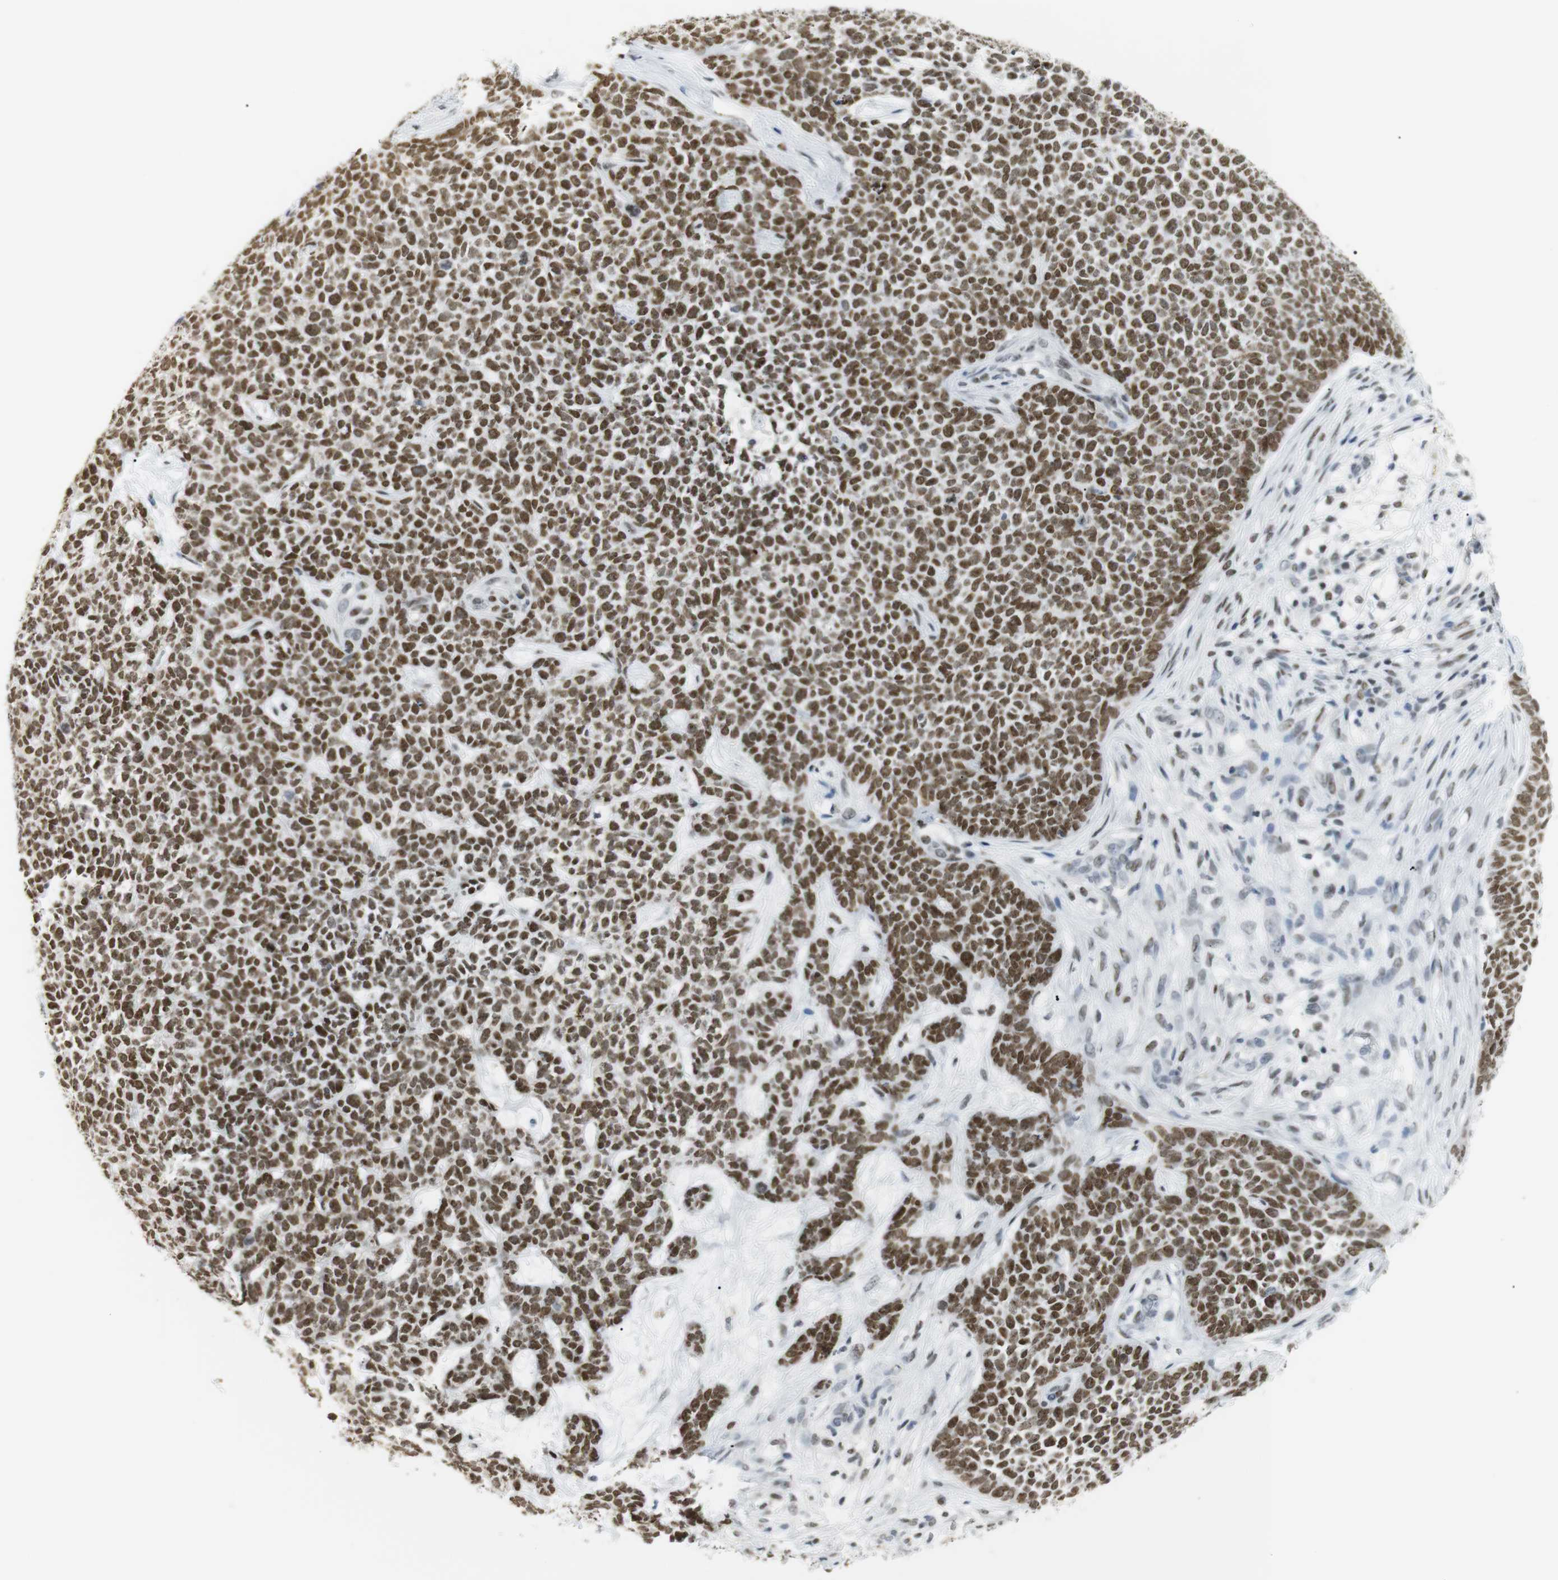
{"staining": {"intensity": "strong", "quantity": ">75%", "location": "nuclear"}, "tissue": "skin cancer", "cell_type": "Tumor cells", "image_type": "cancer", "snomed": [{"axis": "morphology", "description": "Basal cell carcinoma"}, {"axis": "topography", "description": "Skin"}], "caption": "Skin cancer stained with DAB immunohistochemistry shows high levels of strong nuclear expression in approximately >75% of tumor cells. (IHC, brightfield microscopy, high magnification).", "gene": "BMI1", "patient": {"sex": "female", "age": 84}}